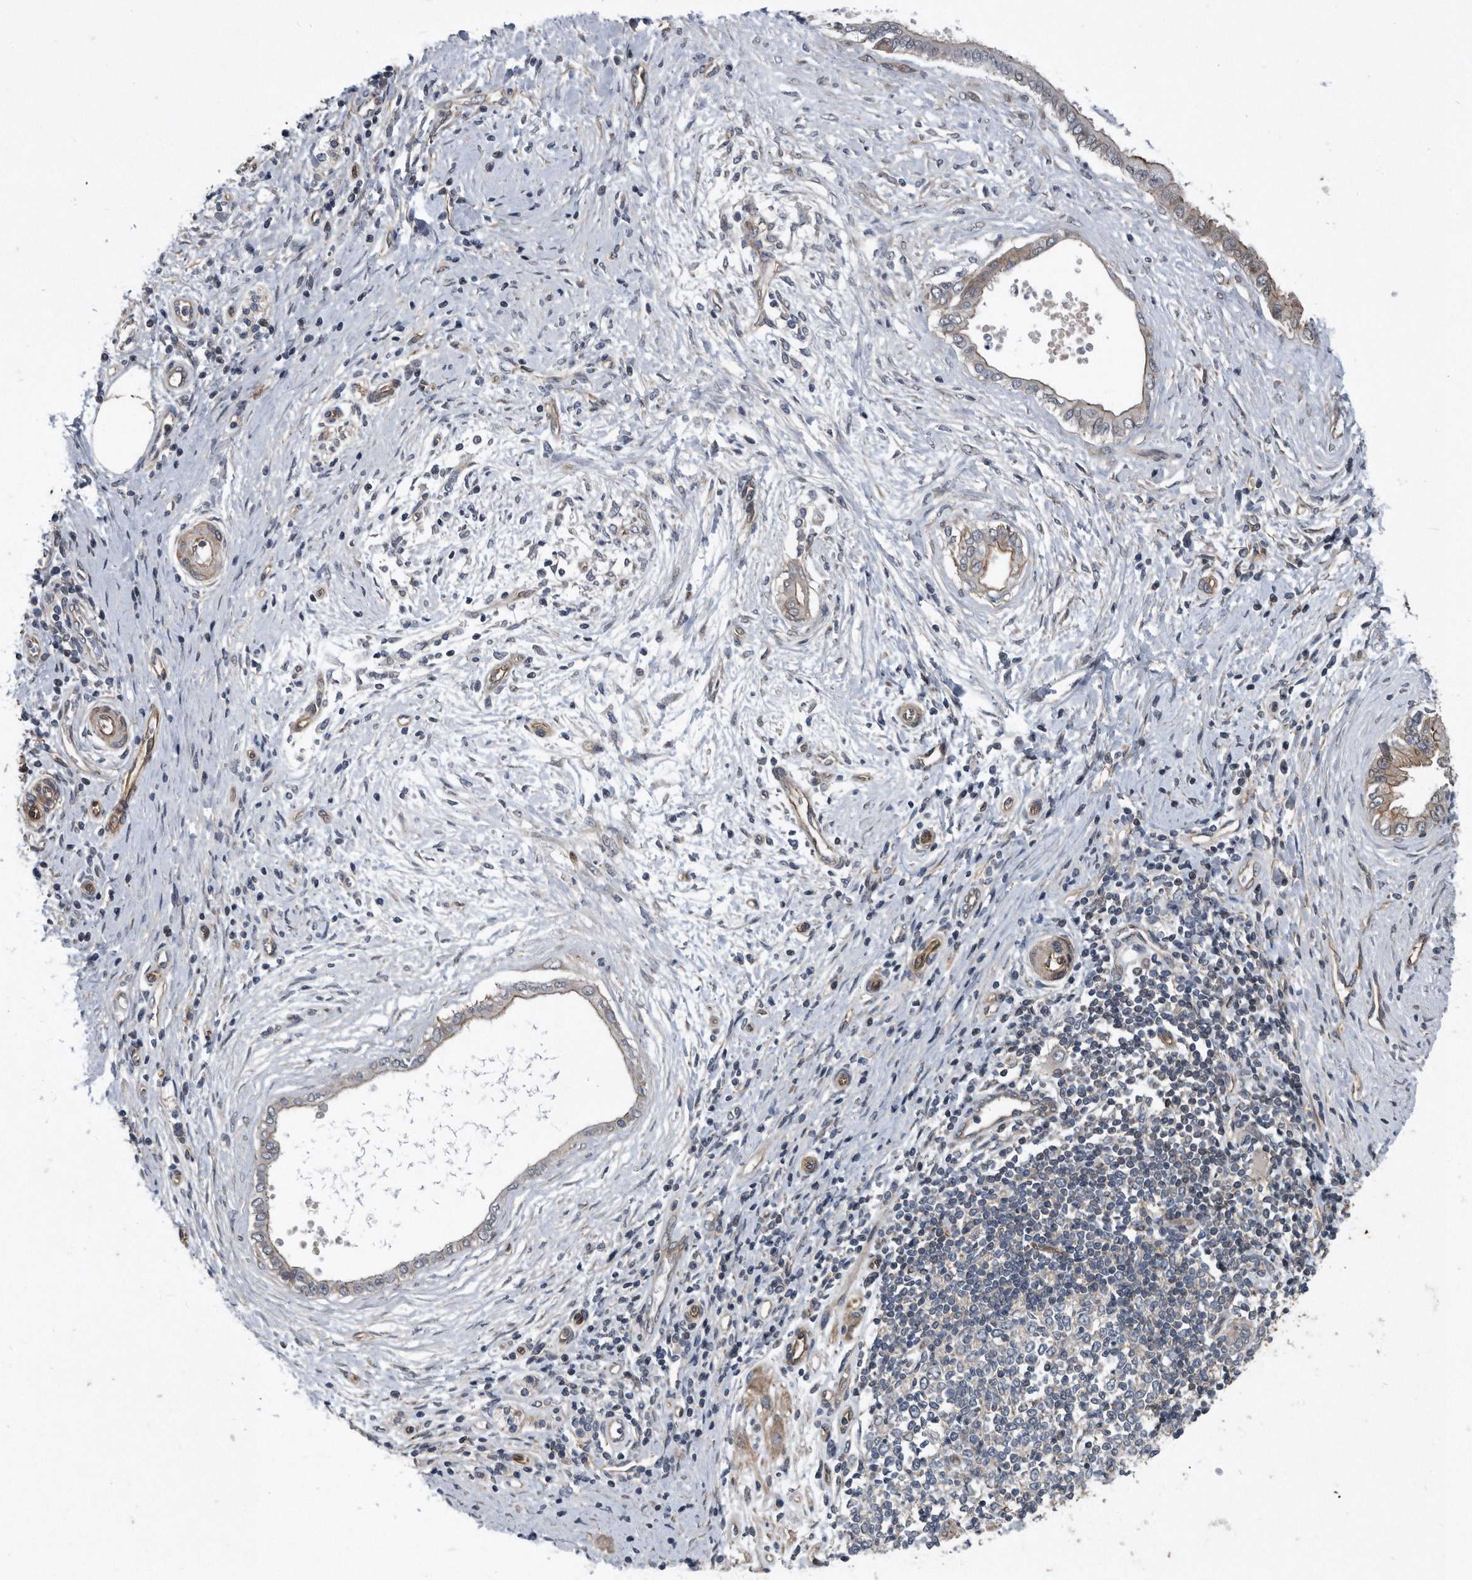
{"staining": {"intensity": "moderate", "quantity": ">75%", "location": "cytoplasmic/membranous"}, "tissue": "pancreatic cancer", "cell_type": "Tumor cells", "image_type": "cancer", "snomed": [{"axis": "morphology", "description": "Adenocarcinoma, NOS"}, {"axis": "topography", "description": "Pancreas"}], "caption": "Human pancreatic cancer (adenocarcinoma) stained with a brown dye exhibits moderate cytoplasmic/membranous positive expression in approximately >75% of tumor cells.", "gene": "ARMCX1", "patient": {"sex": "female", "age": 72}}